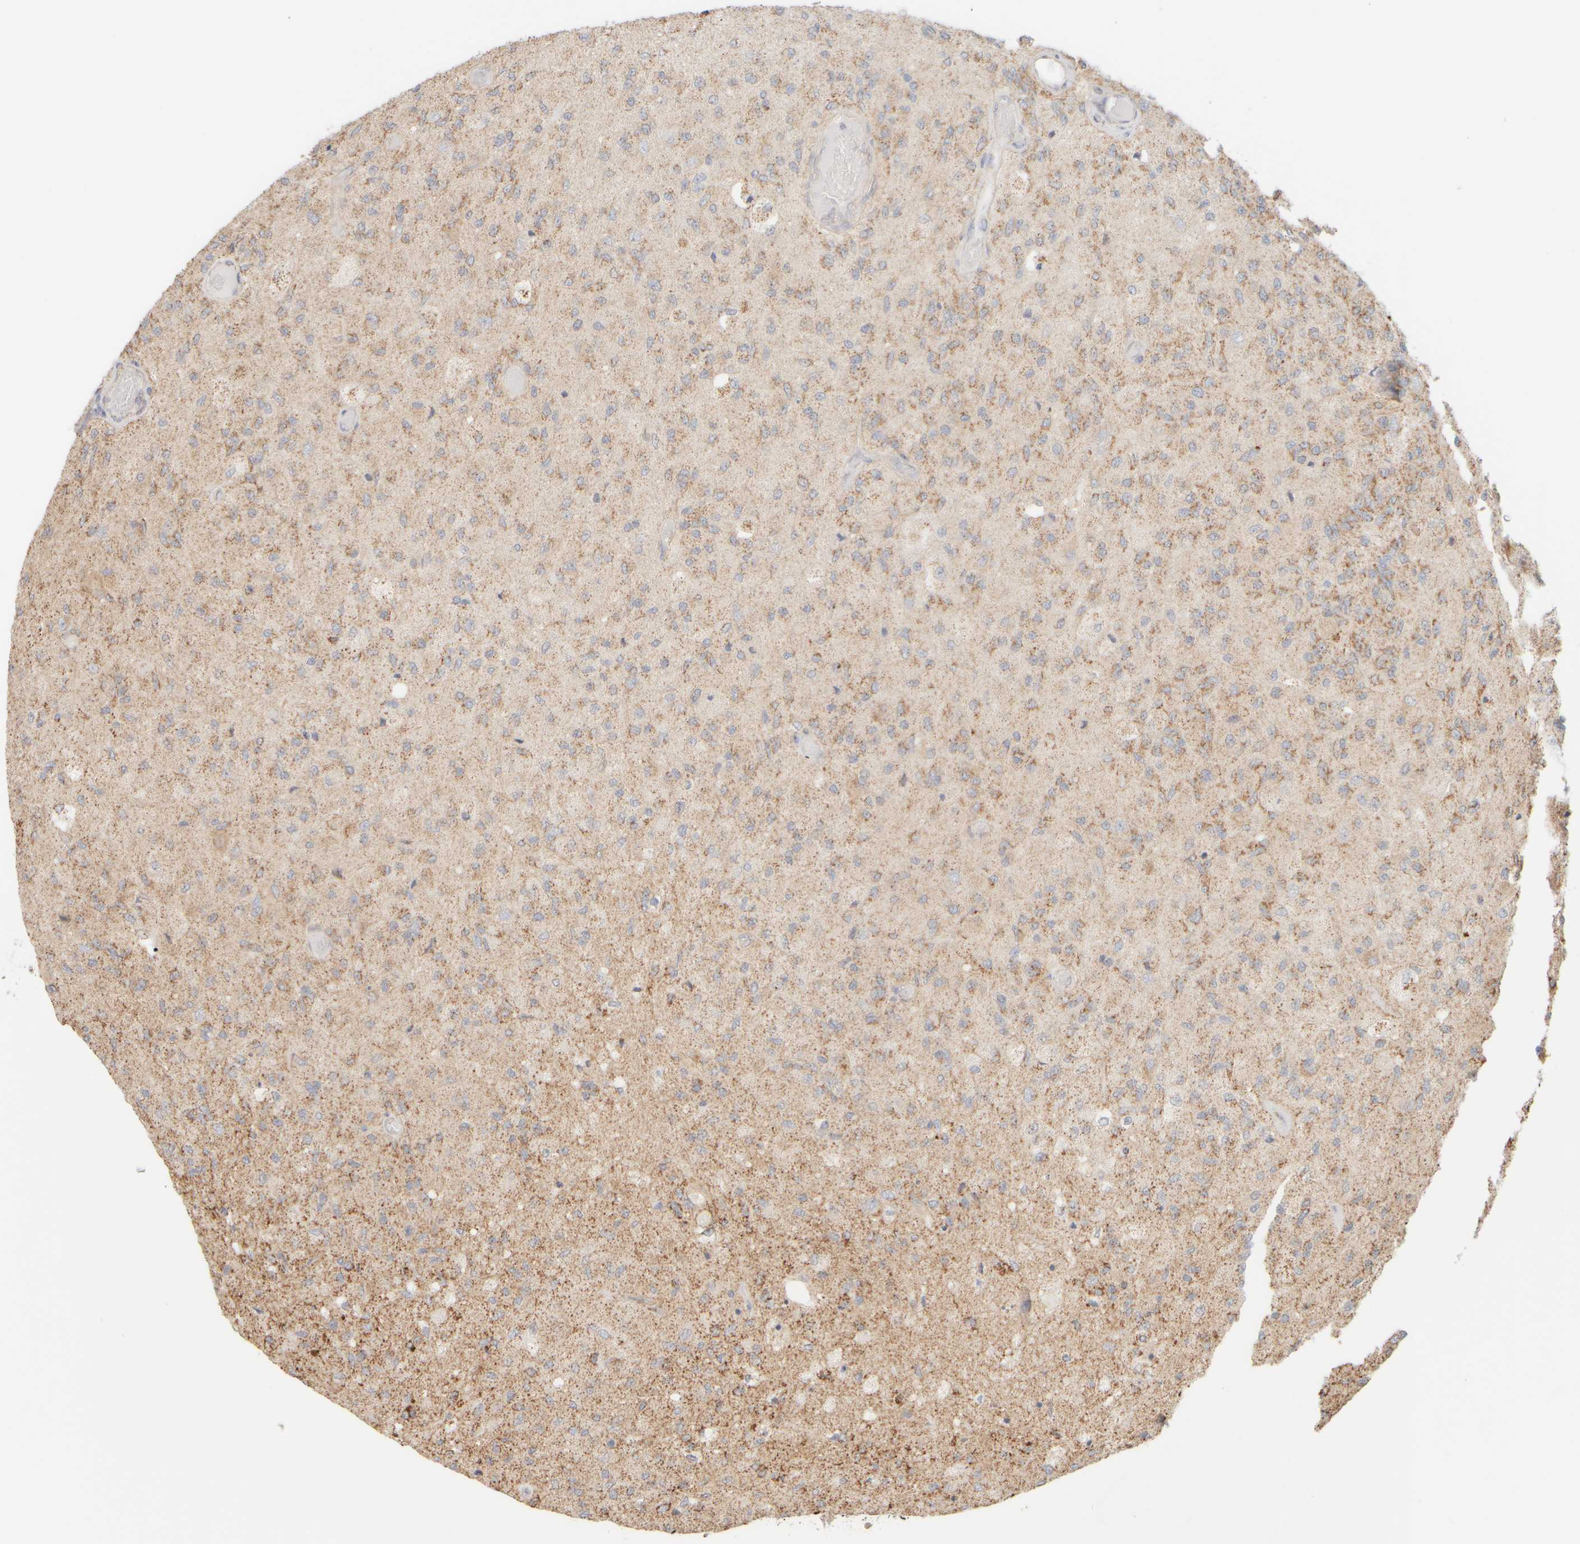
{"staining": {"intensity": "moderate", "quantity": "25%-75%", "location": "cytoplasmic/membranous"}, "tissue": "glioma", "cell_type": "Tumor cells", "image_type": "cancer", "snomed": [{"axis": "morphology", "description": "Normal tissue, NOS"}, {"axis": "morphology", "description": "Glioma, malignant, High grade"}, {"axis": "topography", "description": "Cerebral cortex"}], "caption": "Glioma stained for a protein (brown) demonstrates moderate cytoplasmic/membranous positive expression in approximately 25%-75% of tumor cells.", "gene": "APBB2", "patient": {"sex": "male", "age": 77}}